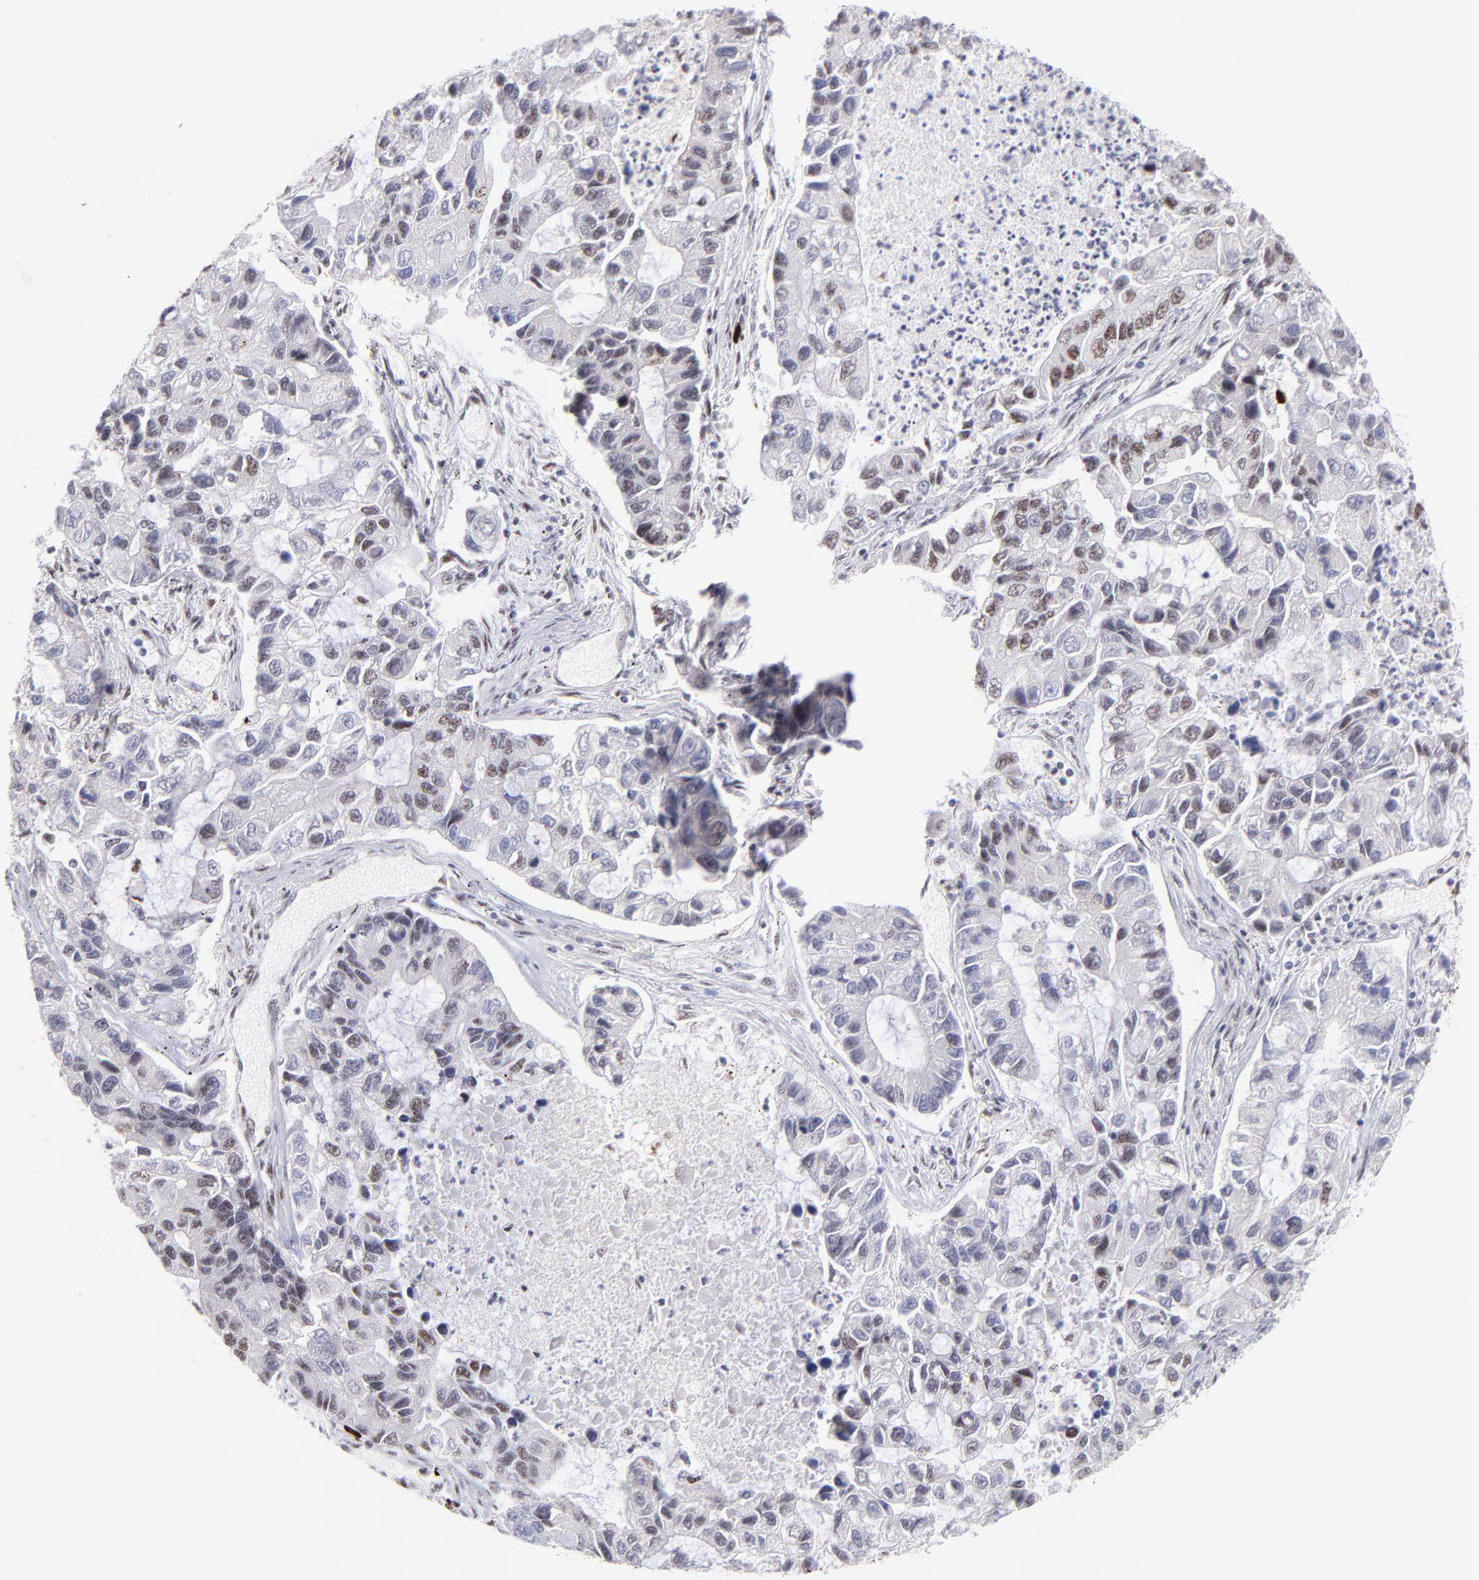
{"staining": {"intensity": "moderate", "quantity": "25%-75%", "location": "nuclear"}, "tissue": "lung cancer", "cell_type": "Tumor cells", "image_type": "cancer", "snomed": [{"axis": "morphology", "description": "Adenocarcinoma, NOS"}, {"axis": "topography", "description": "Lung"}], "caption": "Immunohistochemistry image of neoplastic tissue: lung cancer stained using immunohistochemistry (IHC) reveals medium levels of moderate protein expression localized specifically in the nuclear of tumor cells, appearing as a nuclear brown color.", "gene": "CDC25C", "patient": {"sex": "female", "age": 51}}